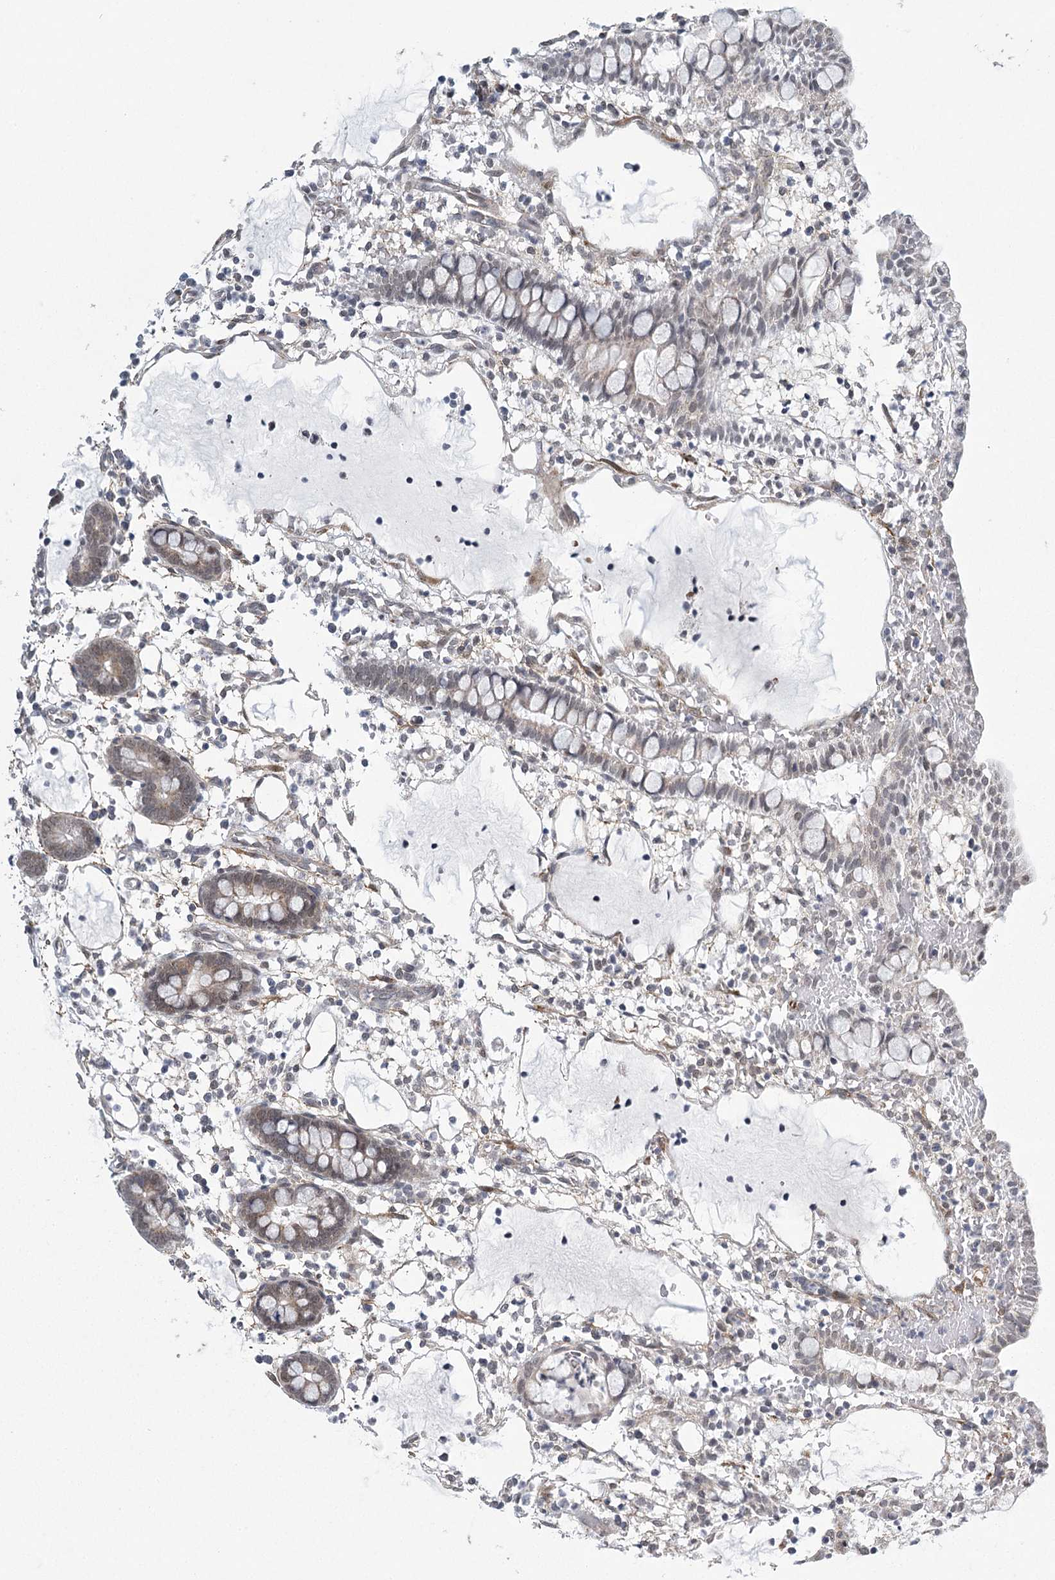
{"staining": {"intensity": "weak", "quantity": "<25%", "location": "cytoplasmic/membranous,nuclear"}, "tissue": "small intestine", "cell_type": "Glandular cells", "image_type": "normal", "snomed": [{"axis": "morphology", "description": "Normal tissue, NOS"}, {"axis": "morphology", "description": "Developmental malformation"}, {"axis": "topography", "description": "Small intestine"}], "caption": "Unremarkable small intestine was stained to show a protein in brown. There is no significant positivity in glandular cells.", "gene": "MED28", "patient": {"sex": "male"}}